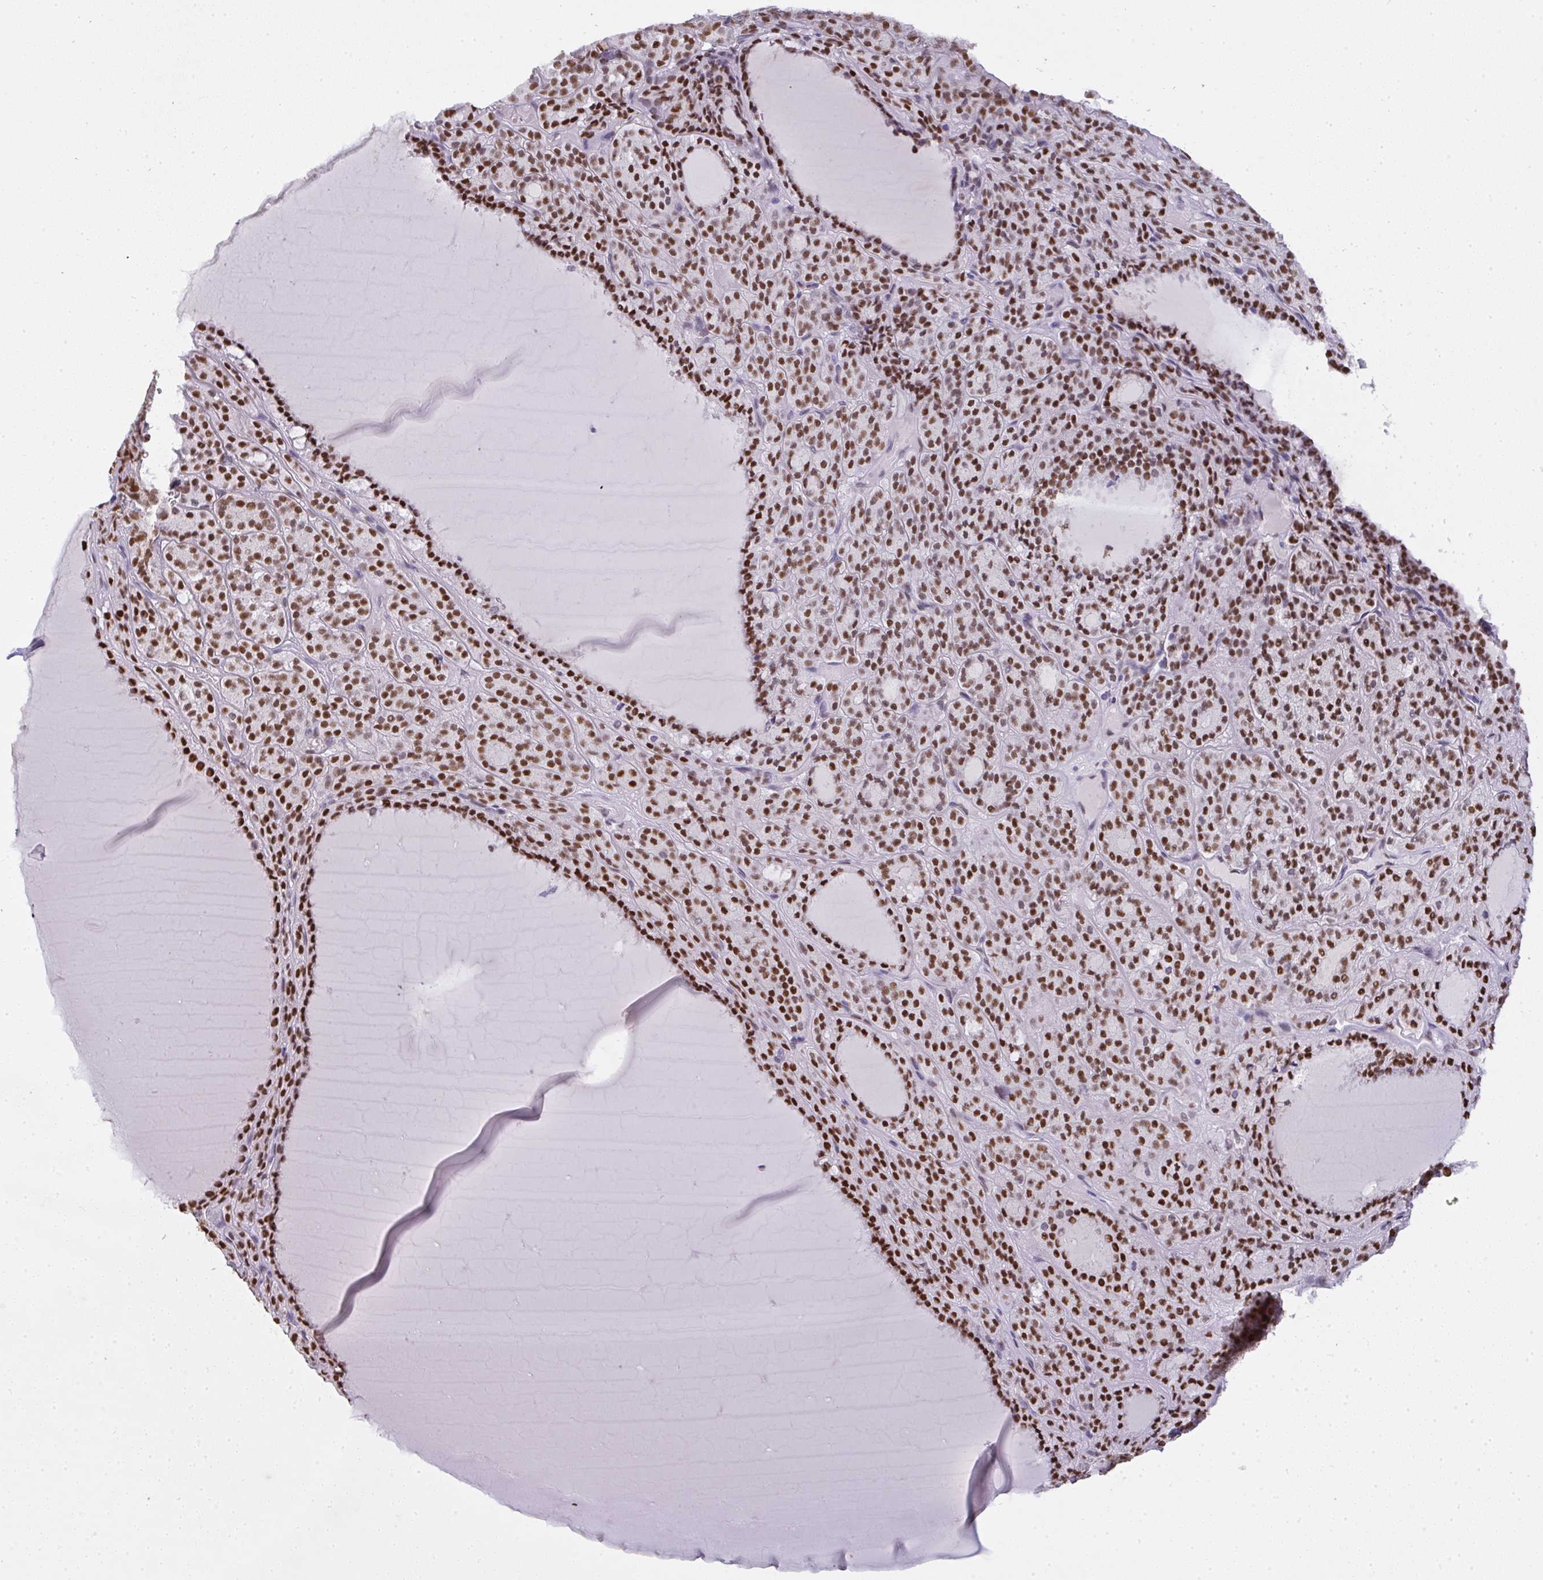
{"staining": {"intensity": "strong", "quantity": ">75%", "location": "nuclear"}, "tissue": "thyroid cancer", "cell_type": "Tumor cells", "image_type": "cancer", "snomed": [{"axis": "morphology", "description": "Follicular adenoma carcinoma, NOS"}, {"axis": "topography", "description": "Thyroid gland"}], "caption": "The photomicrograph exhibits a brown stain indicating the presence of a protein in the nuclear of tumor cells in thyroid follicular adenoma carcinoma.", "gene": "BBX", "patient": {"sex": "female", "age": 63}}